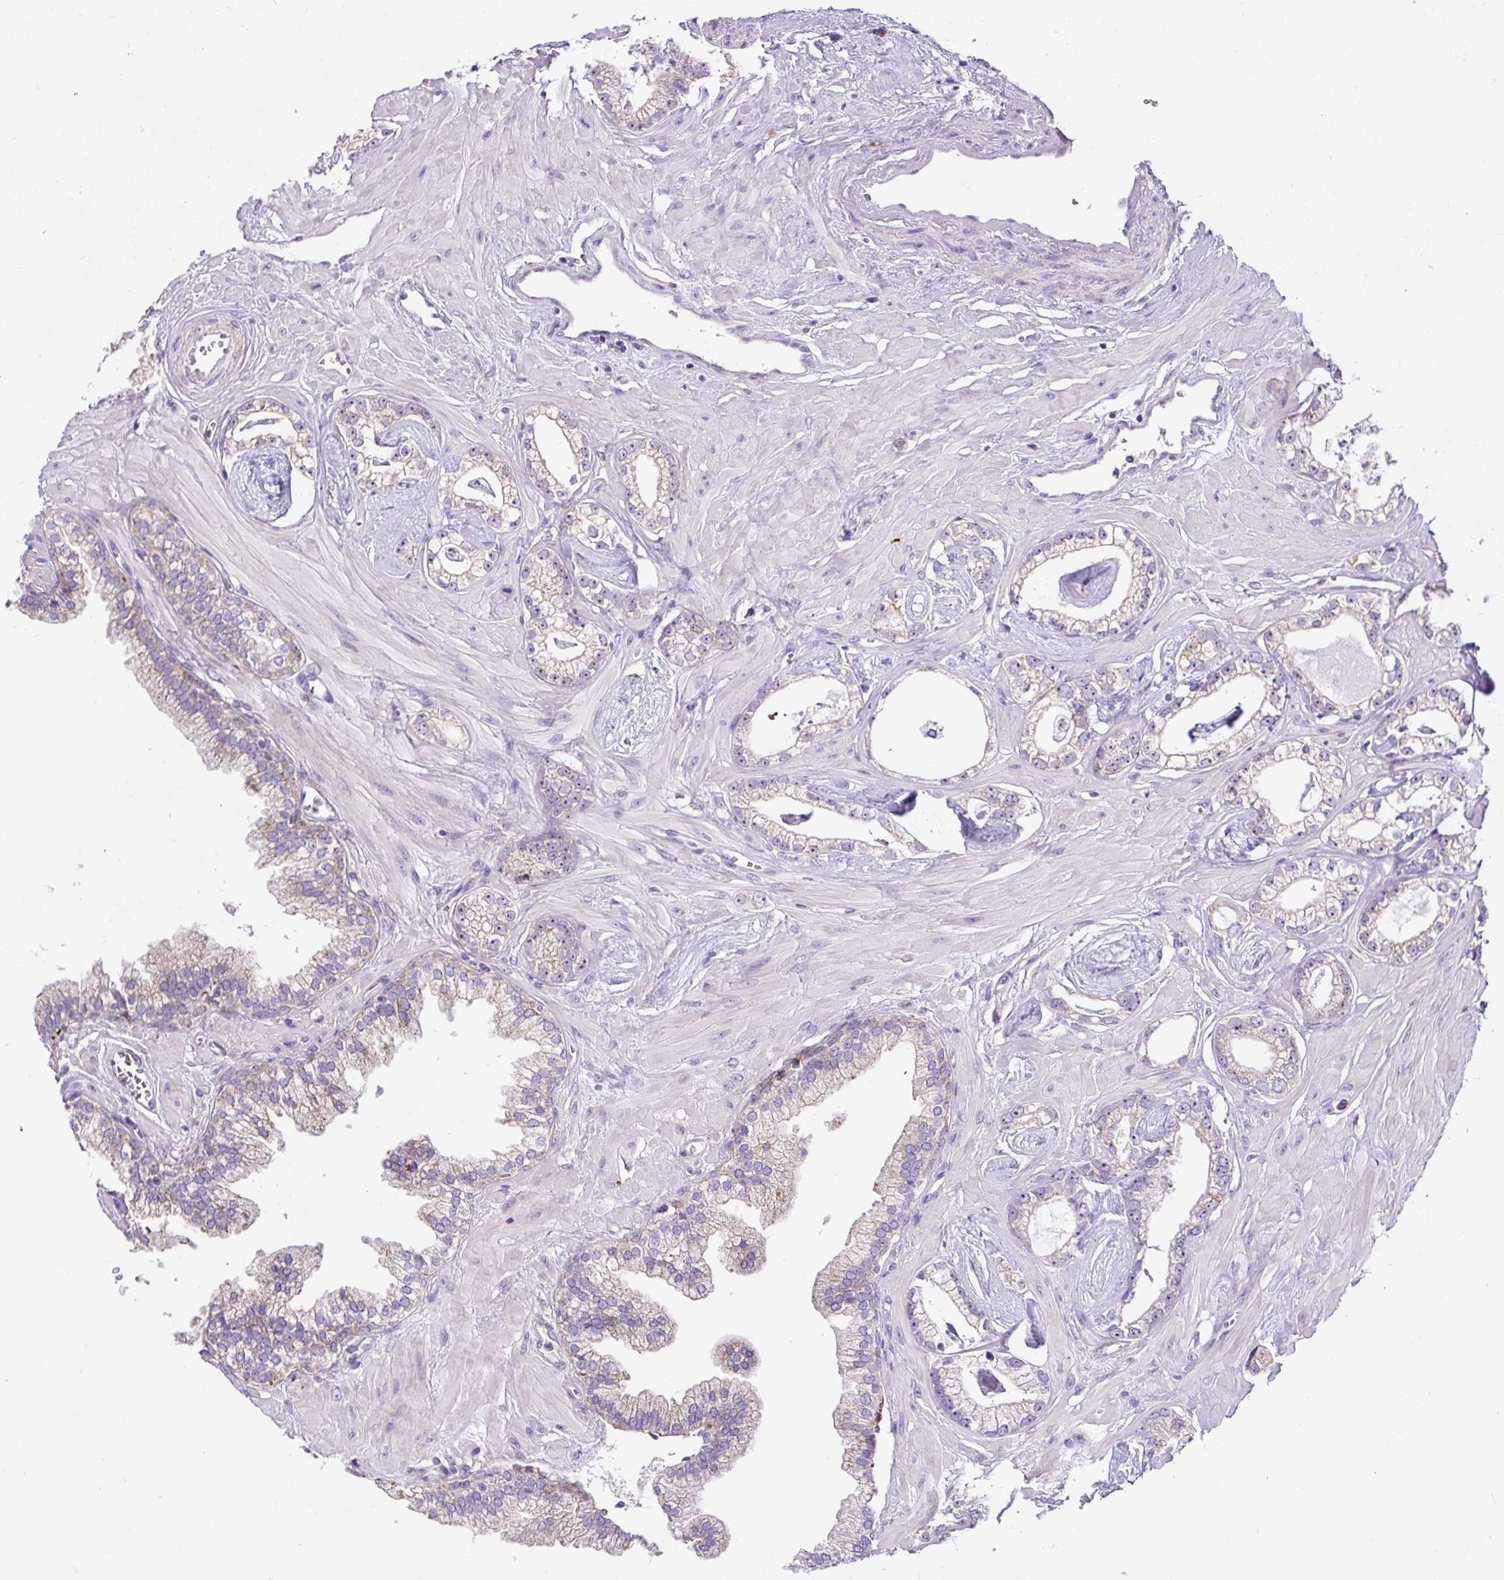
{"staining": {"intensity": "negative", "quantity": "none", "location": "none"}, "tissue": "prostate cancer", "cell_type": "Tumor cells", "image_type": "cancer", "snomed": [{"axis": "morphology", "description": "Adenocarcinoma, Low grade"}, {"axis": "topography", "description": "Prostate"}], "caption": "Prostate cancer was stained to show a protein in brown. There is no significant staining in tumor cells.", "gene": "ZNF596", "patient": {"sex": "male", "age": 60}}